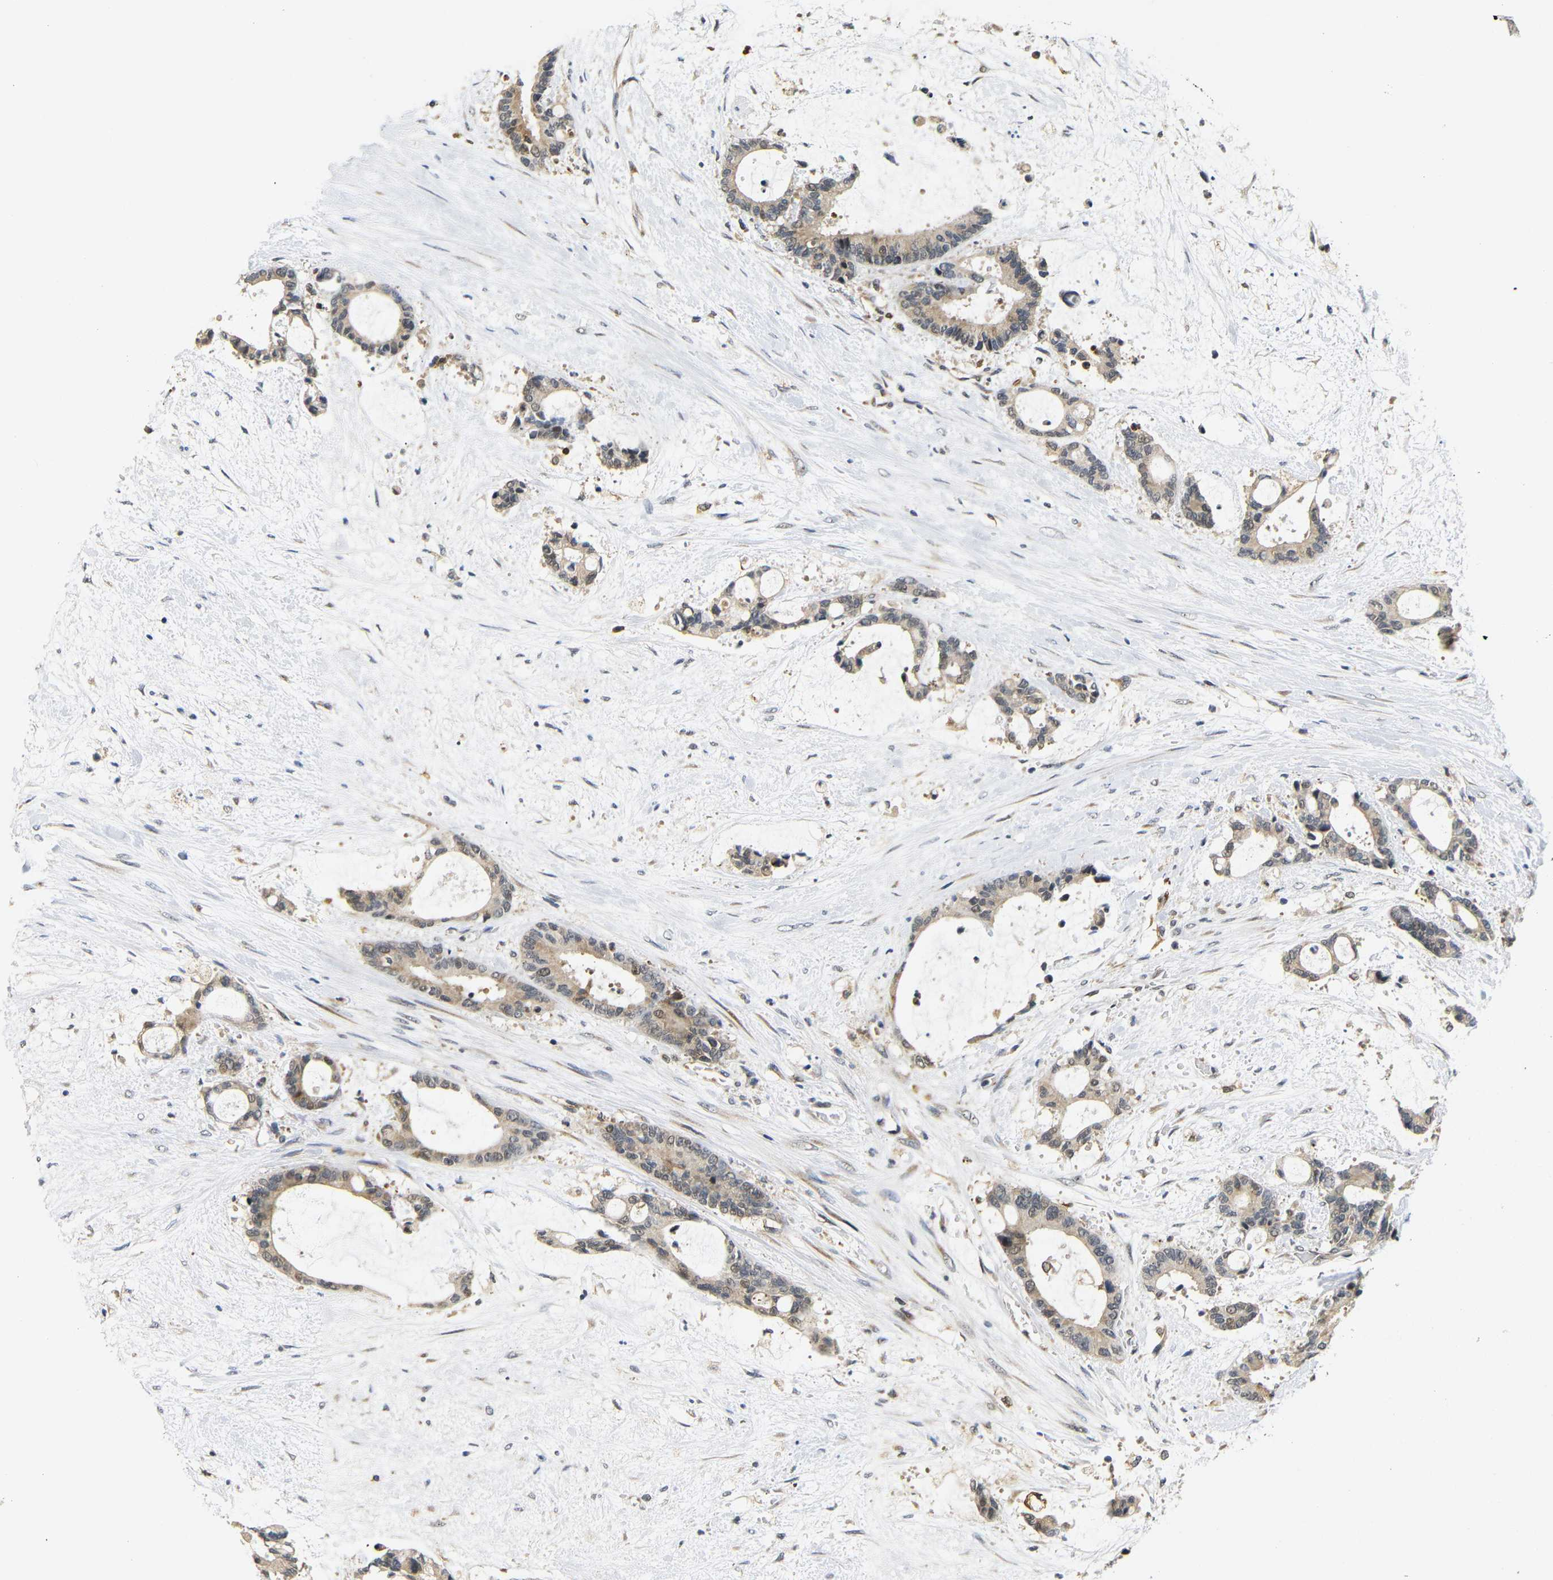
{"staining": {"intensity": "moderate", "quantity": ">75%", "location": "cytoplasmic/membranous,nuclear"}, "tissue": "liver cancer", "cell_type": "Tumor cells", "image_type": "cancer", "snomed": [{"axis": "morphology", "description": "Normal tissue, NOS"}, {"axis": "morphology", "description": "Cholangiocarcinoma"}, {"axis": "topography", "description": "Liver"}, {"axis": "topography", "description": "Peripheral nerve tissue"}], "caption": "IHC of liver cholangiocarcinoma demonstrates medium levels of moderate cytoplasmic/membranous and nuclear expression in approximately >75% of tumor cells. (Stains: DAB in brown, nuclei in blue, Microscopy: brightfield microscopy at high magnification).", "gene": "GJA5", "patient": {"sex": "female", "age": 73}}